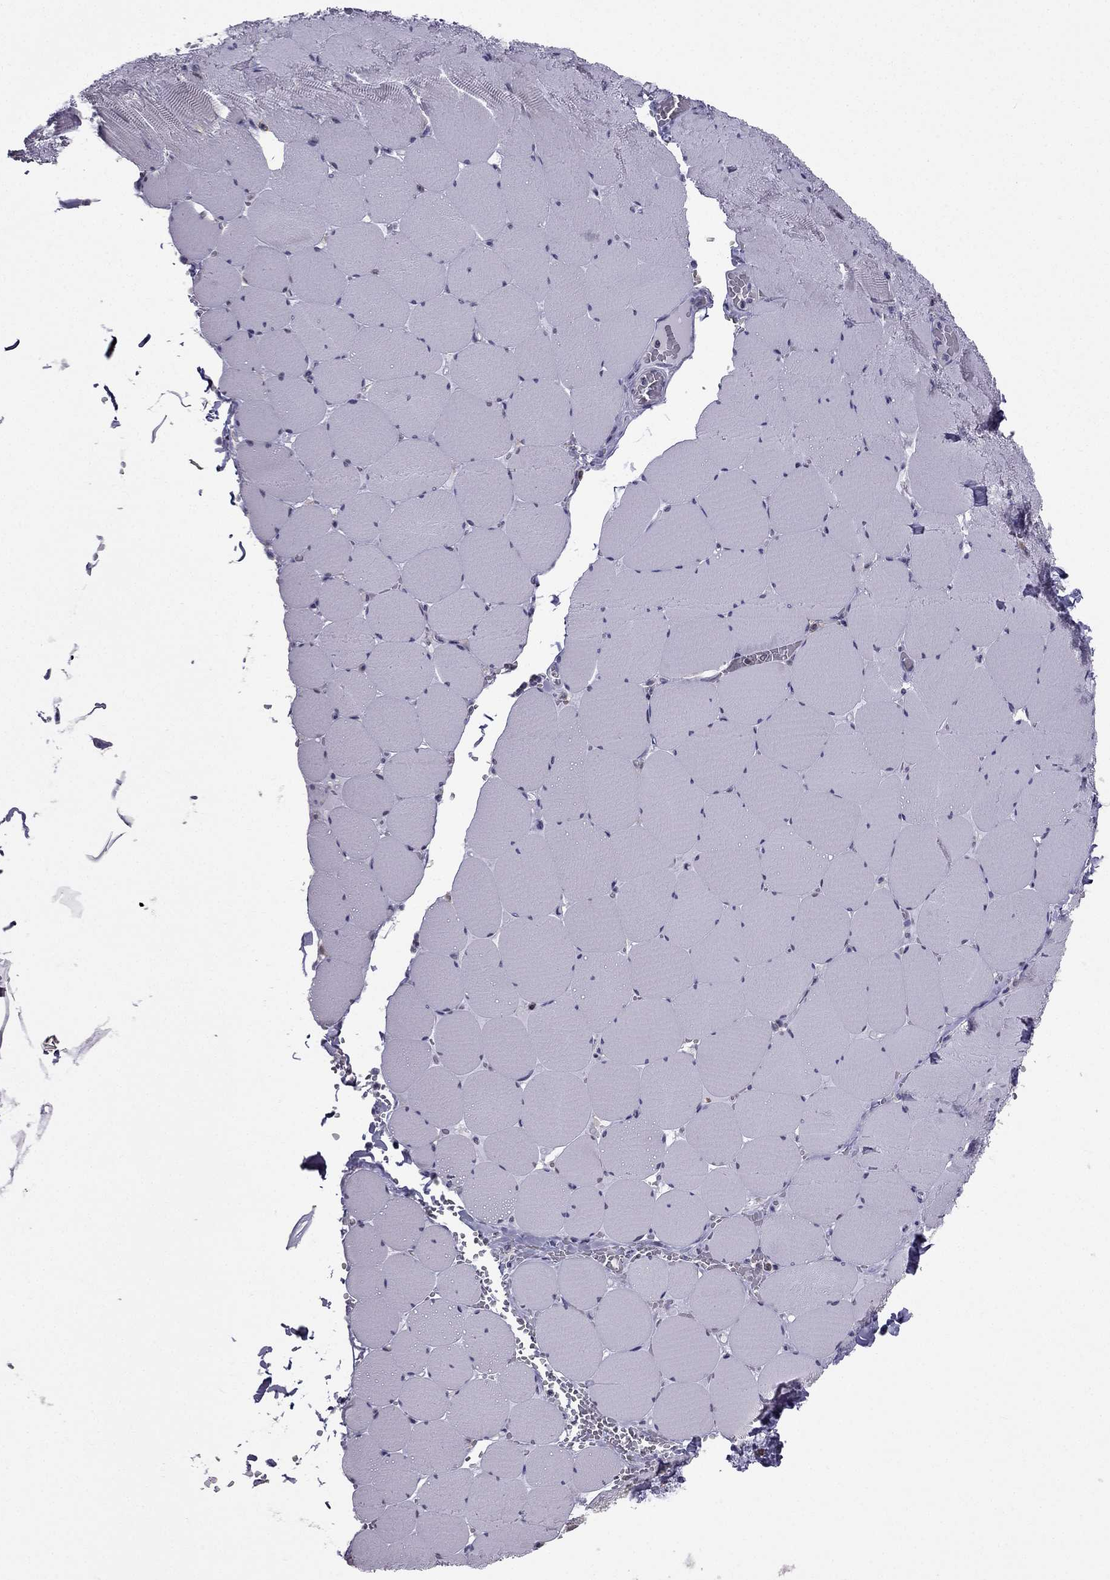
{"staining": {"intensity": "negative", "quantity": "none", "location": "none"}, "tissue": "skeletal muscle", "cell_type": "Myocytes", "image_type": "normal", "snomed": [{"axis": "morphology", "description": "Normal tissue, NOS"}, {"axis": "morphology", "description": "Malignant melanoma, Metastatic site"}, {"axis": "topography", "description": "Skeletal muscle"}], "caption": "Myocytes are negative for brown protein staining in normal skeletal muscle.", "gene": "CCK", "patient": {"sex": "male", "age": 50}}